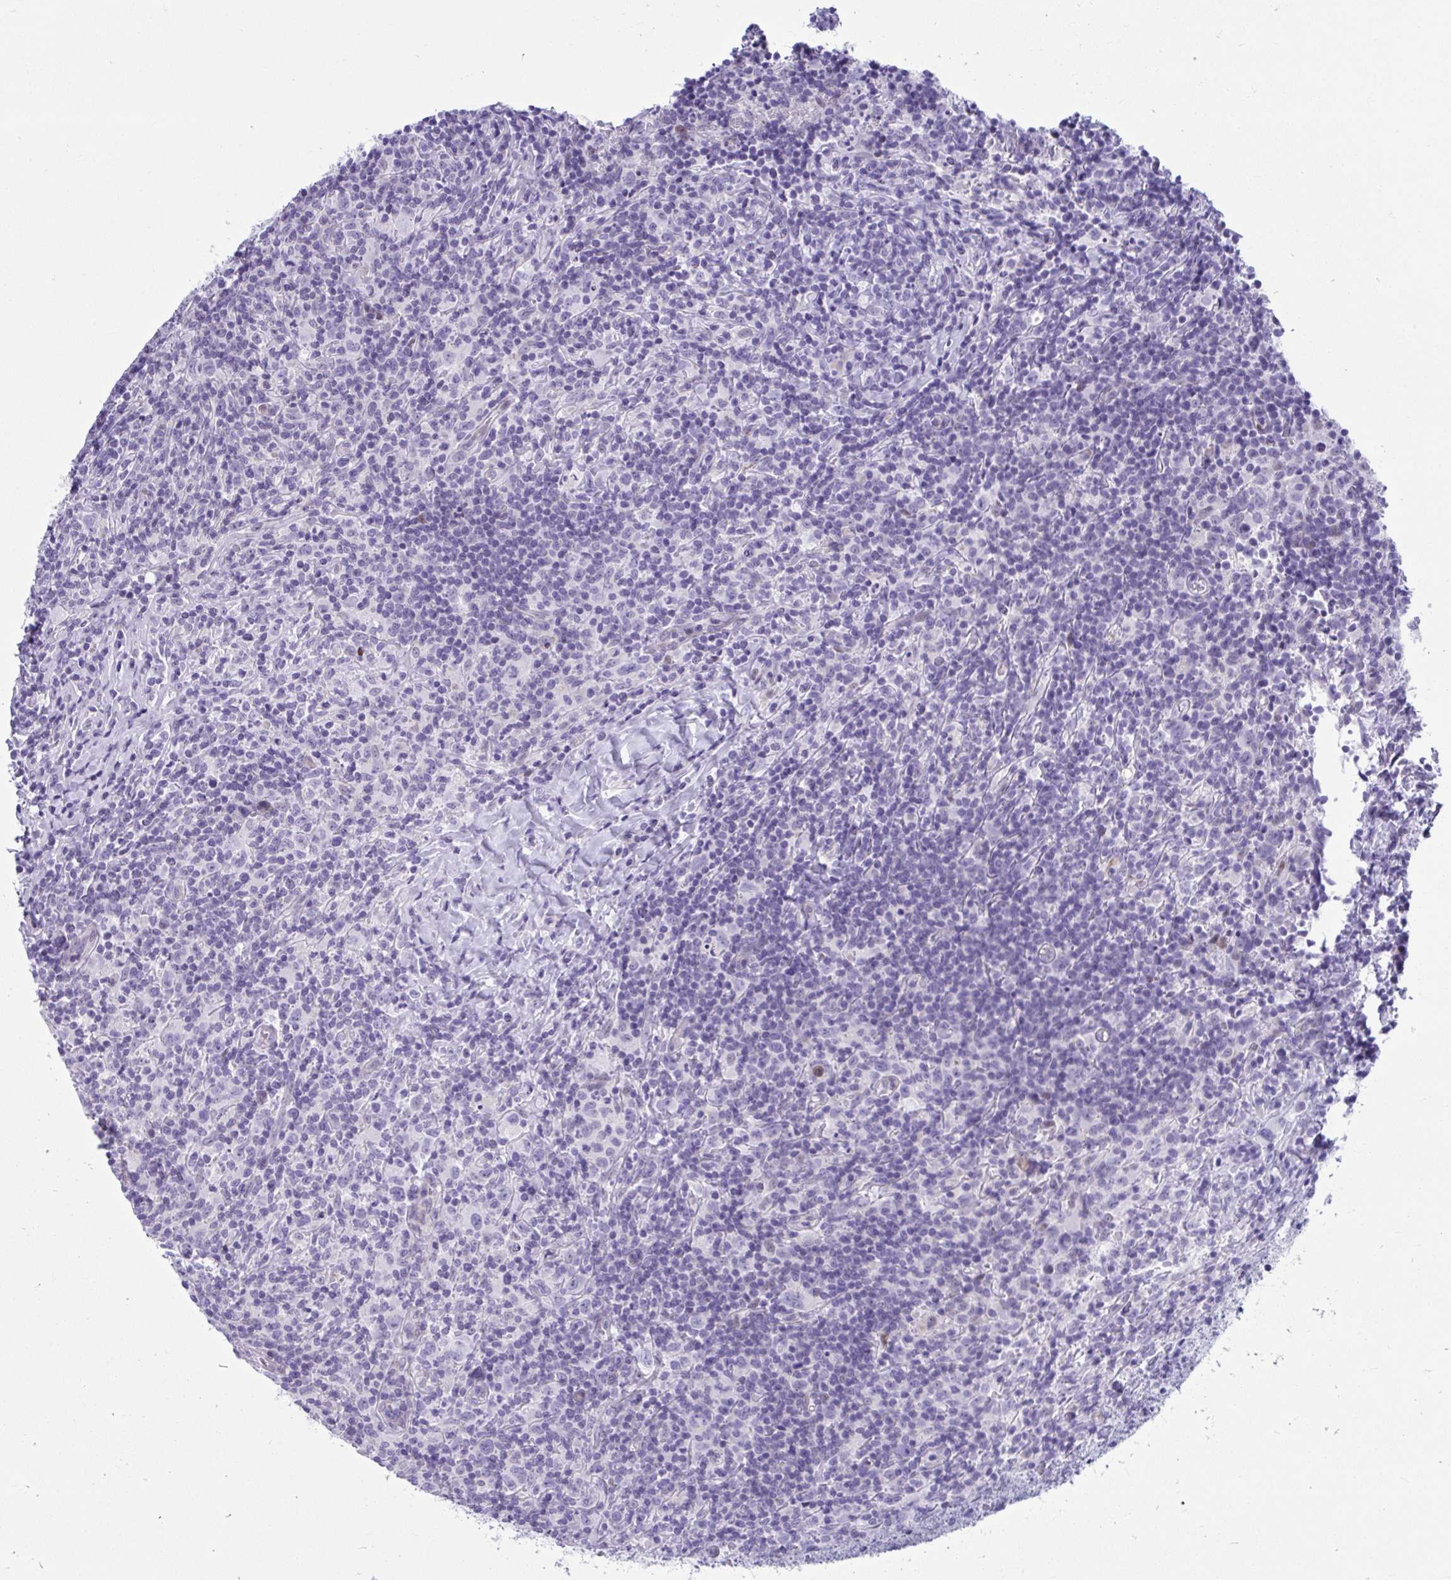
{"staining": {"intensity": "negative", "quantity": "none", "location": "none"}, "tissue": "lymphoma", "cell_type": "Tumor cells", "image_type": "cancer", "snomed": [{"axis": "morphology", "description": "Hodgkin's disease, NOS"}, {"axis": "topography", "description": "Lymph node"}], "caption": "Immunohistochemistry of Hodgkin's disease displays no expression in tumor cells.", "gene": "ISL1", "patient": {"sex": "female", "age": 18}}